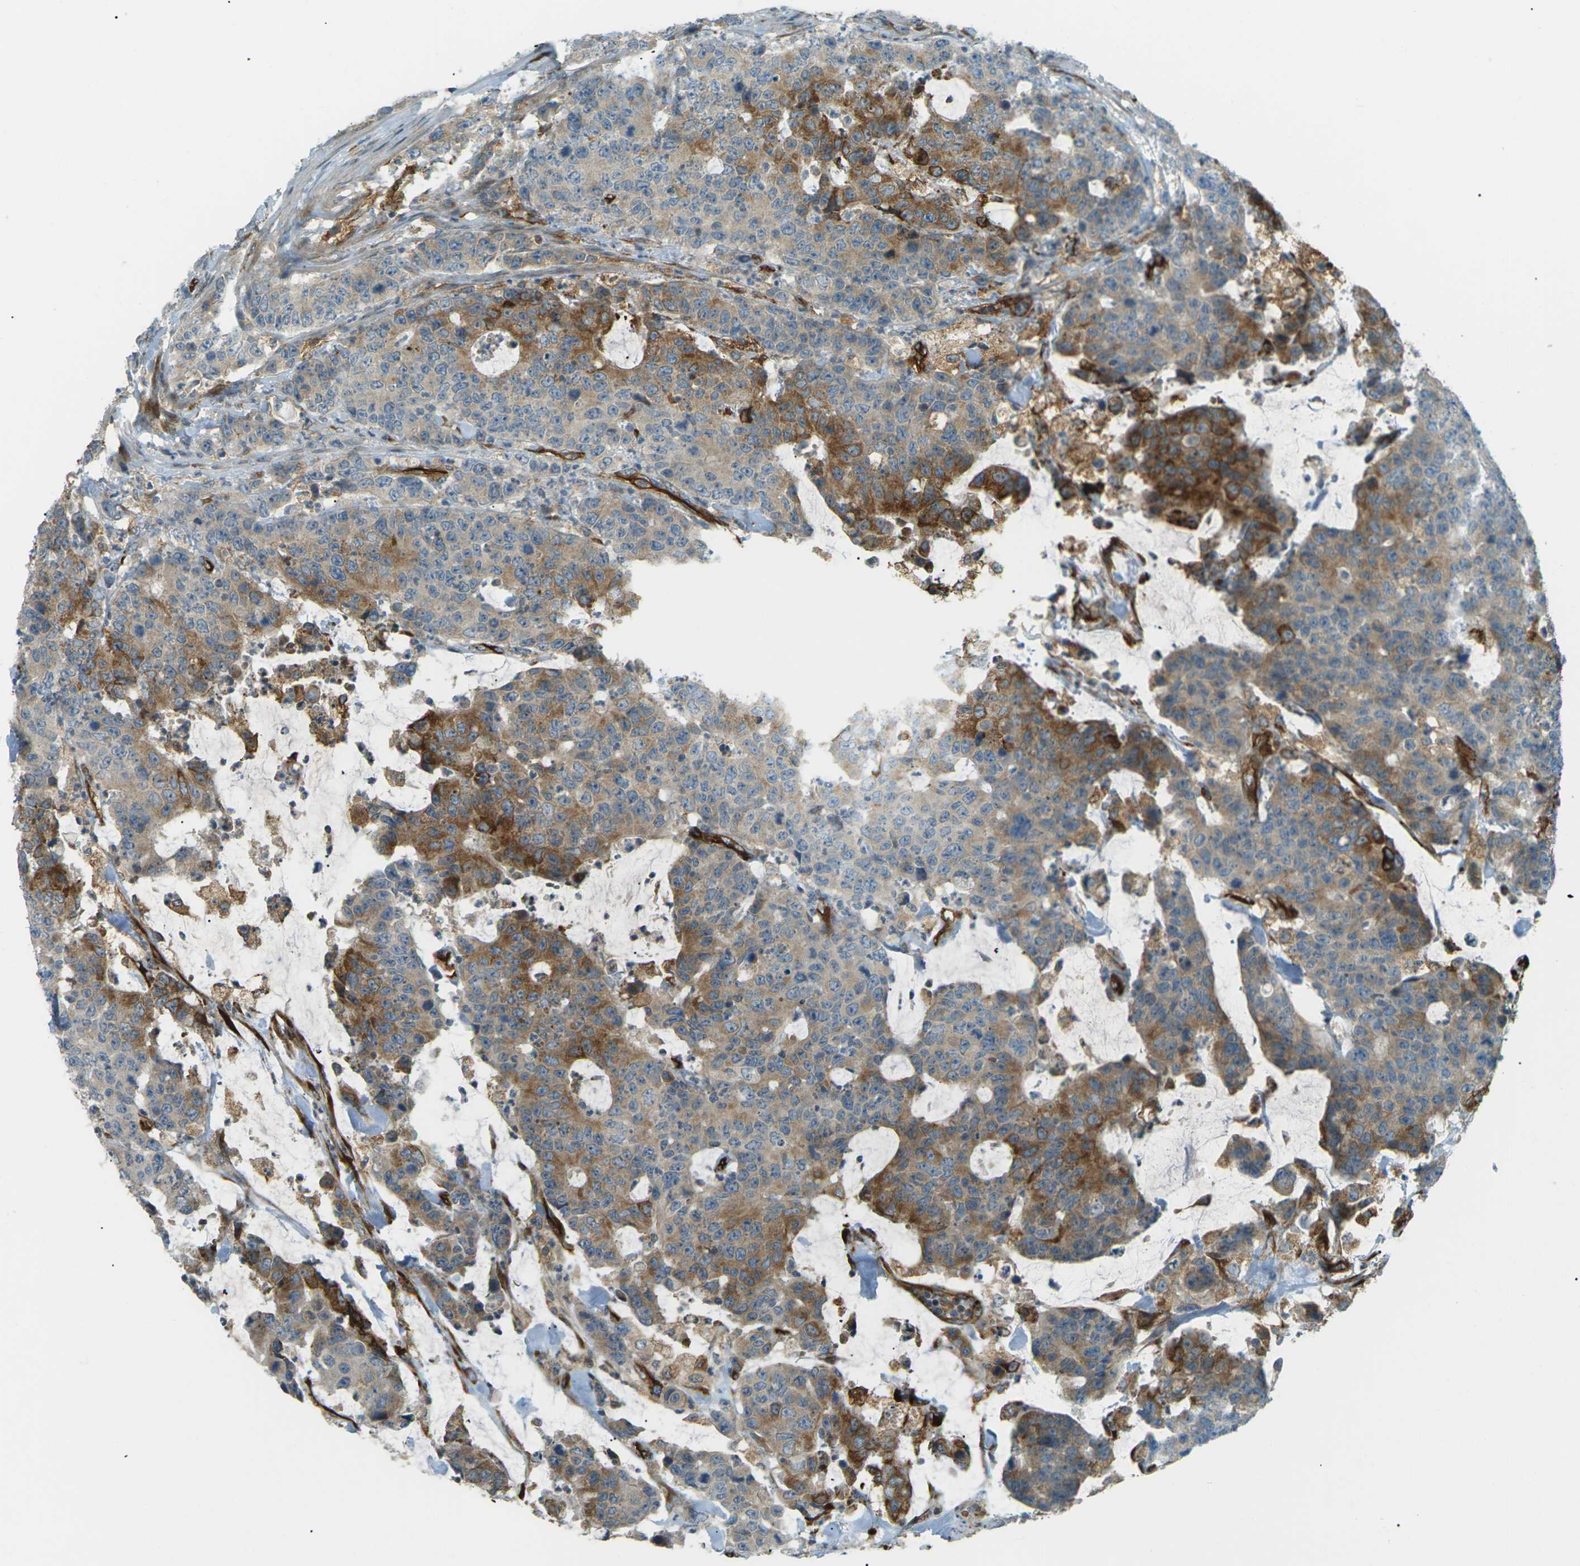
{"staining": {"intensity": "moderate", "quantity": "25%-75%", "location": "cytoplasmic/membranous"}, "tissue": "colorectal cancer", "cell_type": "Tumor cells", "image_type": "cancer", "snomed": [{"axis": "morphology", "description": "Adenocarcinoma, NOS"}, {"axis": "topography", "description": "Colon"}], "caption": "Brown immunohistochemical staining in human colorectal cancer (adenocarcinoma) shows moderate cytoplasmic/membranous expression in about 25%-75% of tumor cells.", "gene": "S1PR1", "patient": {"sex": "female", "age": 86}}